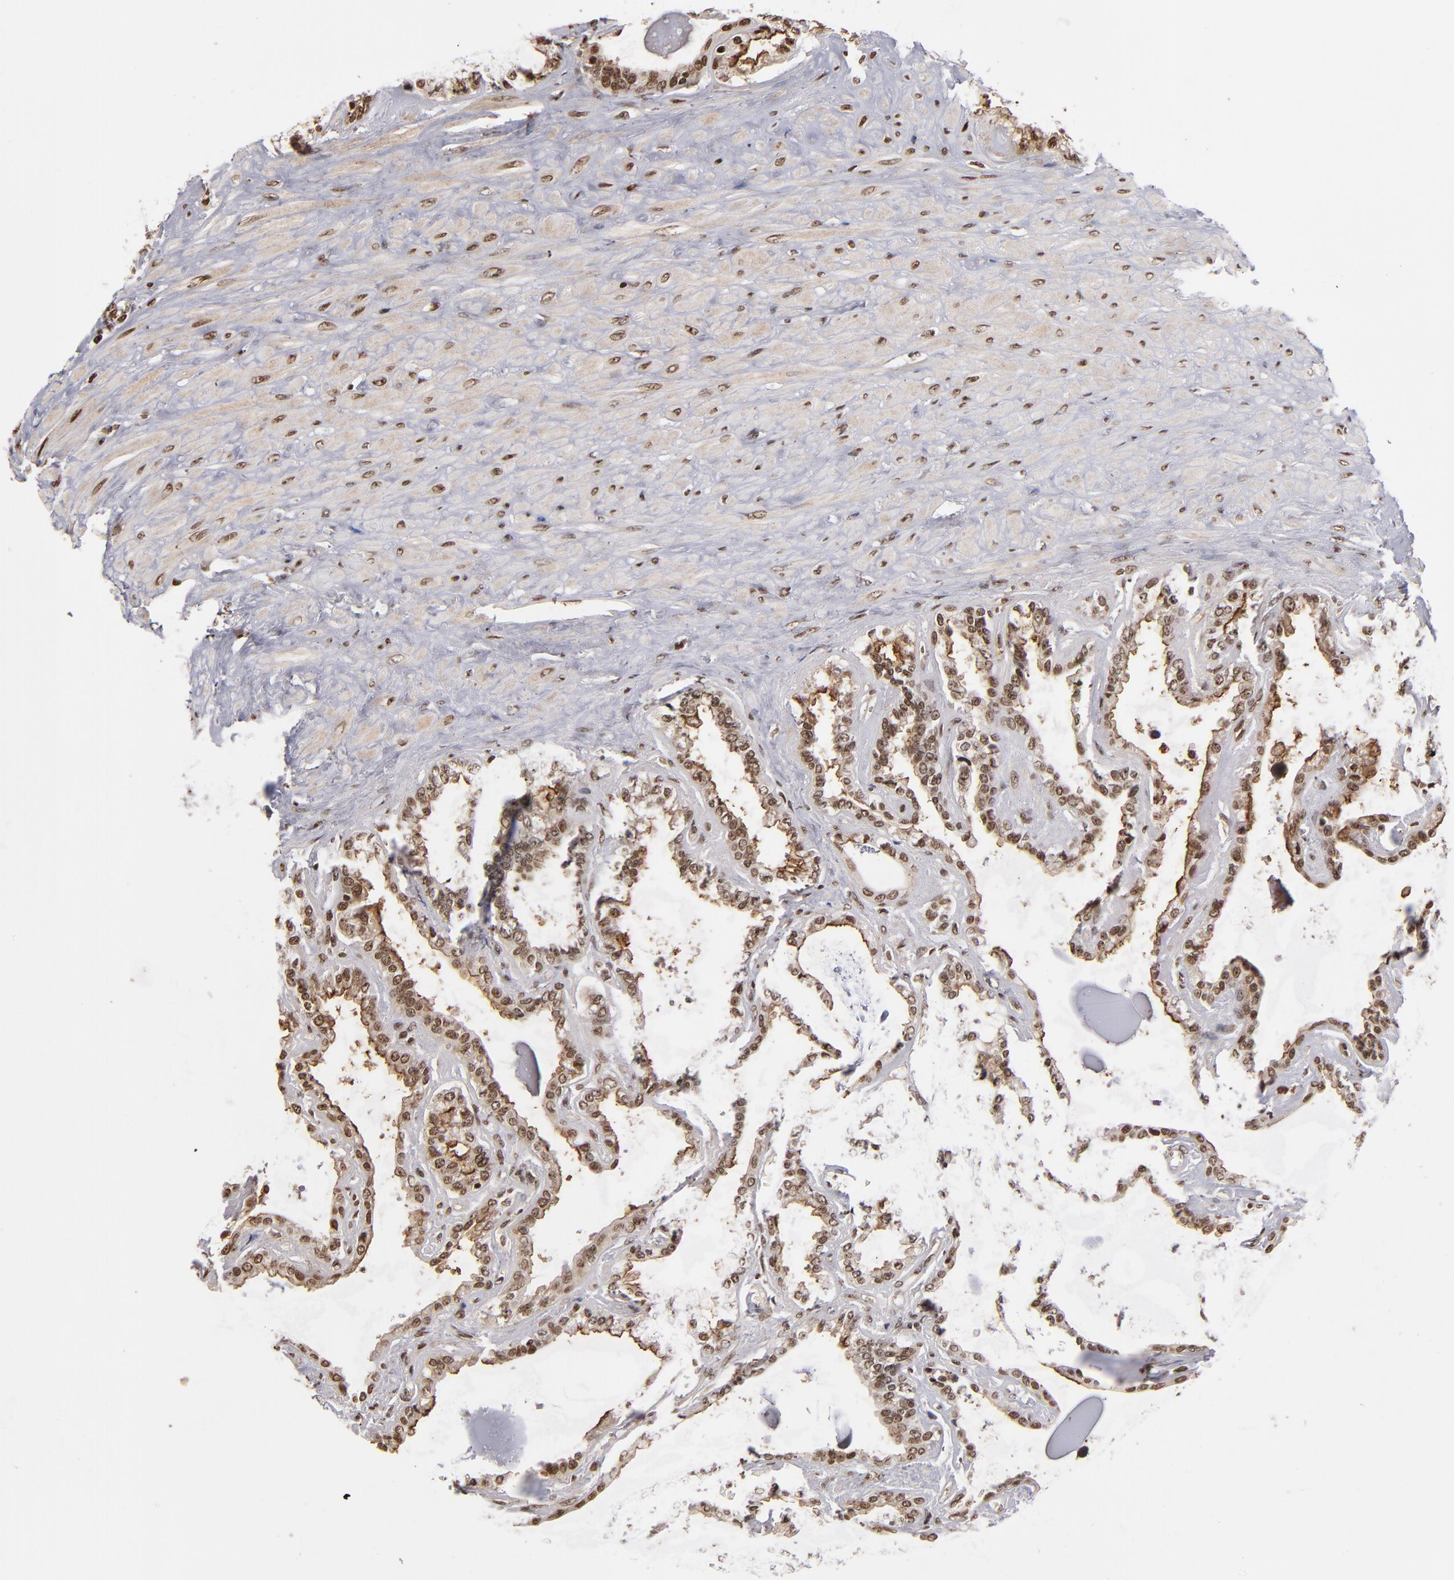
{"staining": {"intensity": "moderate", "quantity": ">75%", "location": "cytoplasmic/membranous,nuclear"}, "tissue": "seminal vesicle", "cell_type": "Glandular cells", "image_type": "normal", "snomed": [{"axis": "morphology", "description": "Normal tissue, NOS"}, {"axis": "morphology", "description": "Inflammation, NOS"}, {"axis": "topography", "description": "Urinary bladder"}, {"axis": "topography", "description": "Prostate"}, {"axis": "topography", "description": "Seminal veicle"}], "caption": "Protein staining by immunohistochemistry (IHC) reveals moderate cytoplasmic/membranous,nuclear staining in approximately >75% of glandular cells in normal seminal vesicle.", "gene": "ABL2", "patient": {"sex": "male", "age": 82}}